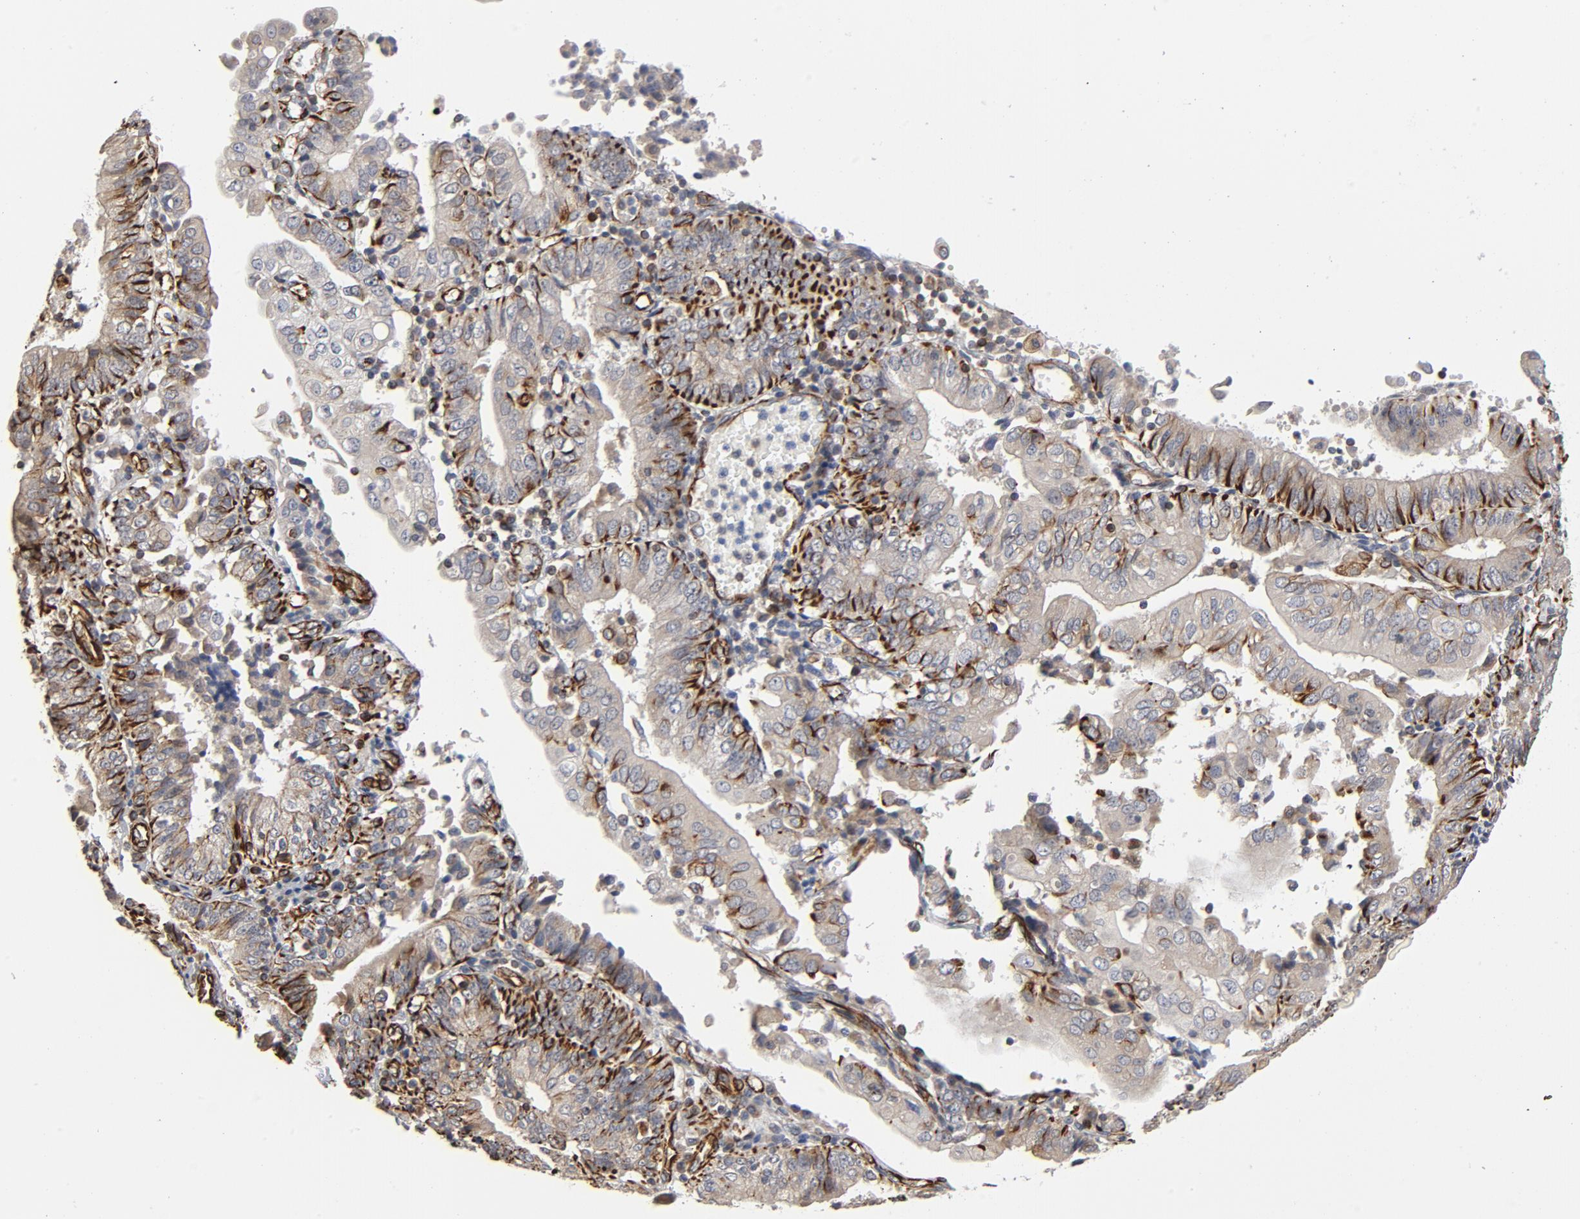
{"staining": {"intensity": "strong", "quantity": "25%-75%", "location": "cytoplasmic/membranous"}, "tissue": "endometrial cancer", "cell_type": "Tumor cells", "image_type": "cancer", "snomed": [{"axis": "morphology", "description": "Adenocarcinoma, NOS"}, {"axis": "topography", "description": "Endometrium"}], "caption": "A photomicrograph of endometrial cancer (adenocarcinoma) stained for a protein reveals strong cytoplasmic/membranous brown staining in tumor cells.", "gene": "FAM118A", "patient": {"sex": "female", "age": 75}}